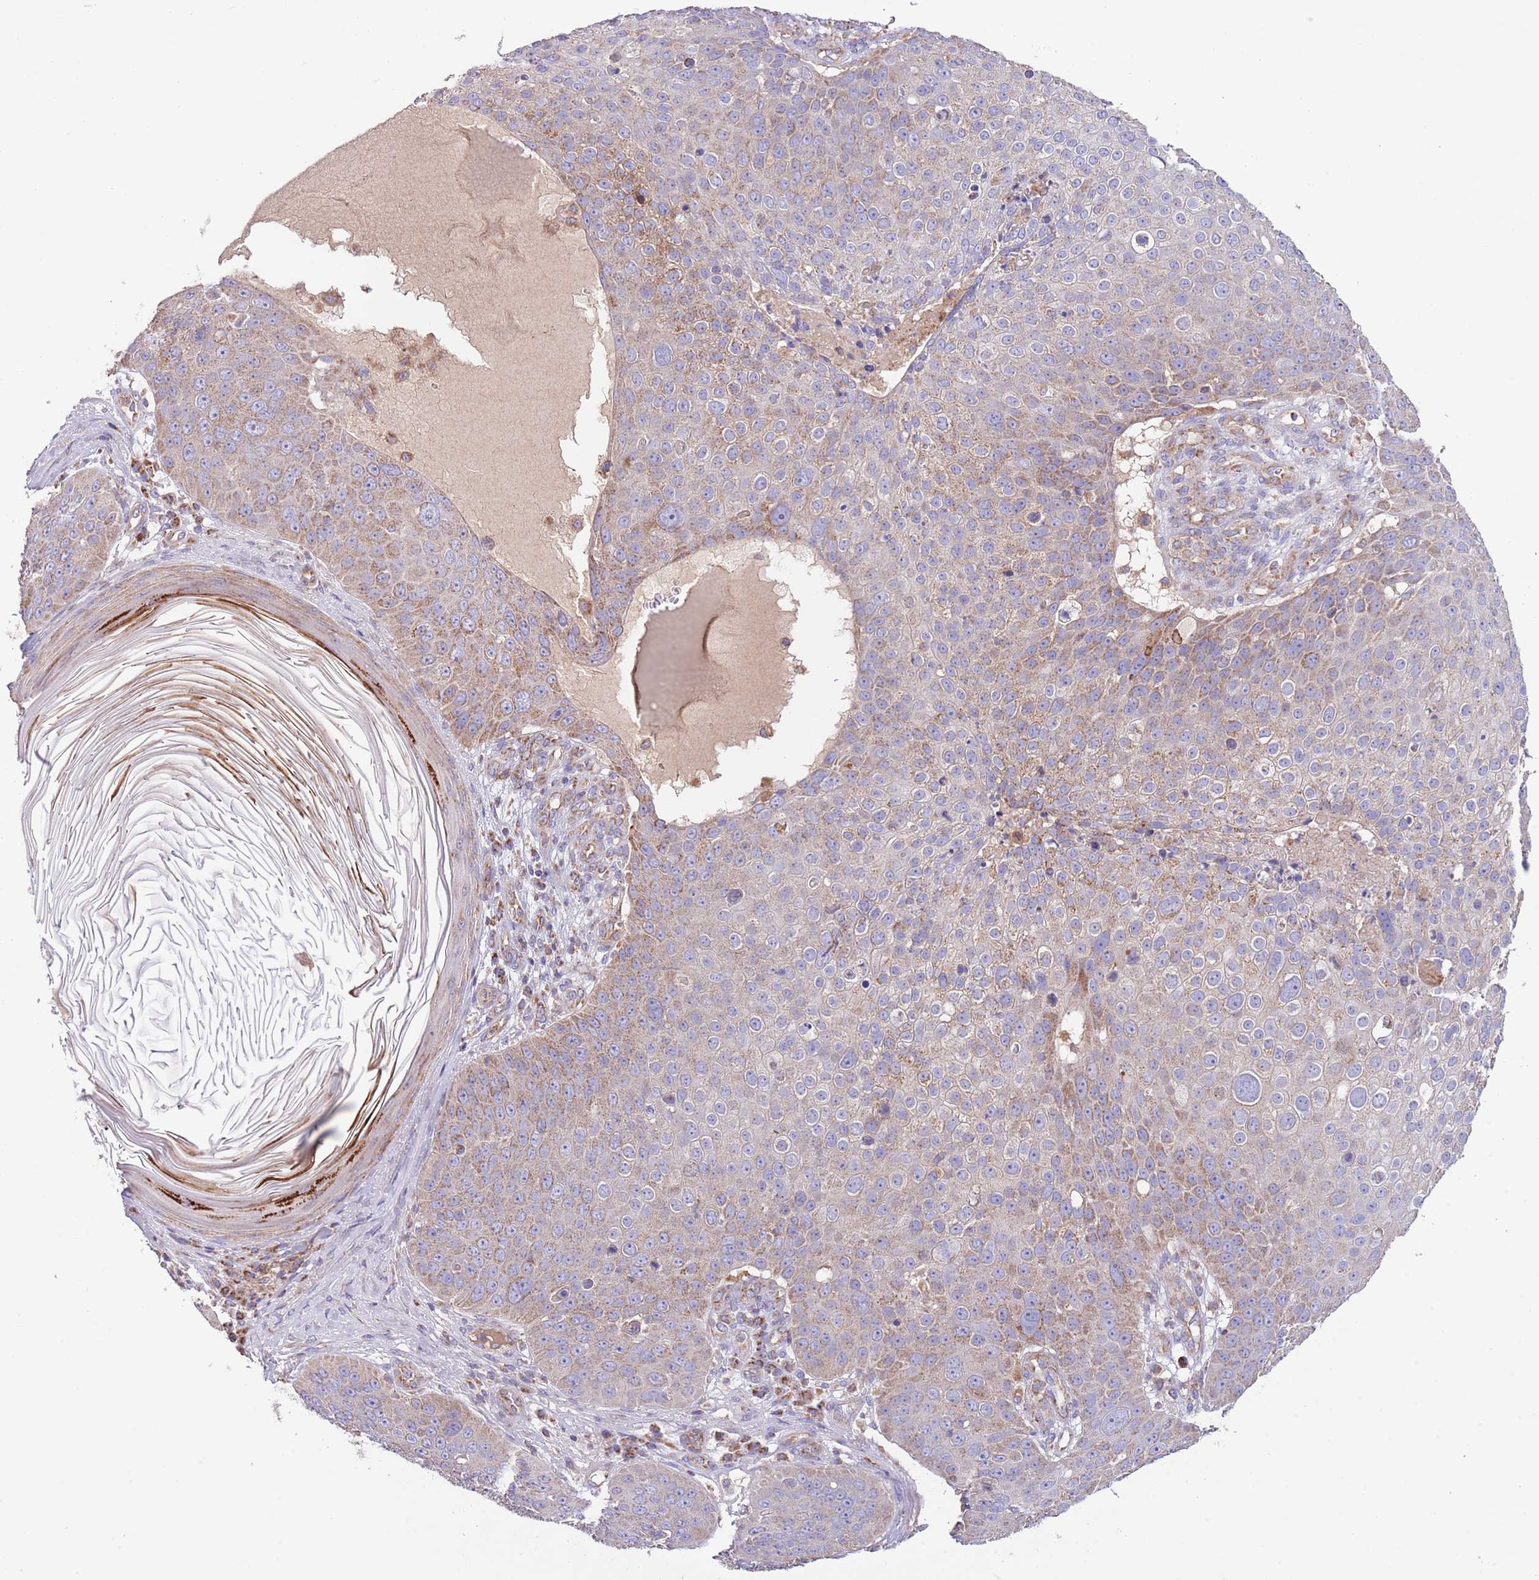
{"staining": {"intensity": "moderate", "quantity": ">75%", "location": "cytoplasmic/membranous"}, "tissue": "skin cancer", "cell_type": "Tumor cells", "image_type": "cancer", "snomed": [{"axis": "morphology", "description": "Squamous cell carcinoma, NOS"}, {"axis": "topography", "description": "Skin"}], "caption": "Protein expression by IHC displays moderate cytoplasmic/membranous staining in about >75% of tumor cells in skin cancer (squamous cell carcinoma).", "gene": "DNAJA3", "patient": {"sex": "male", "age": 71}}